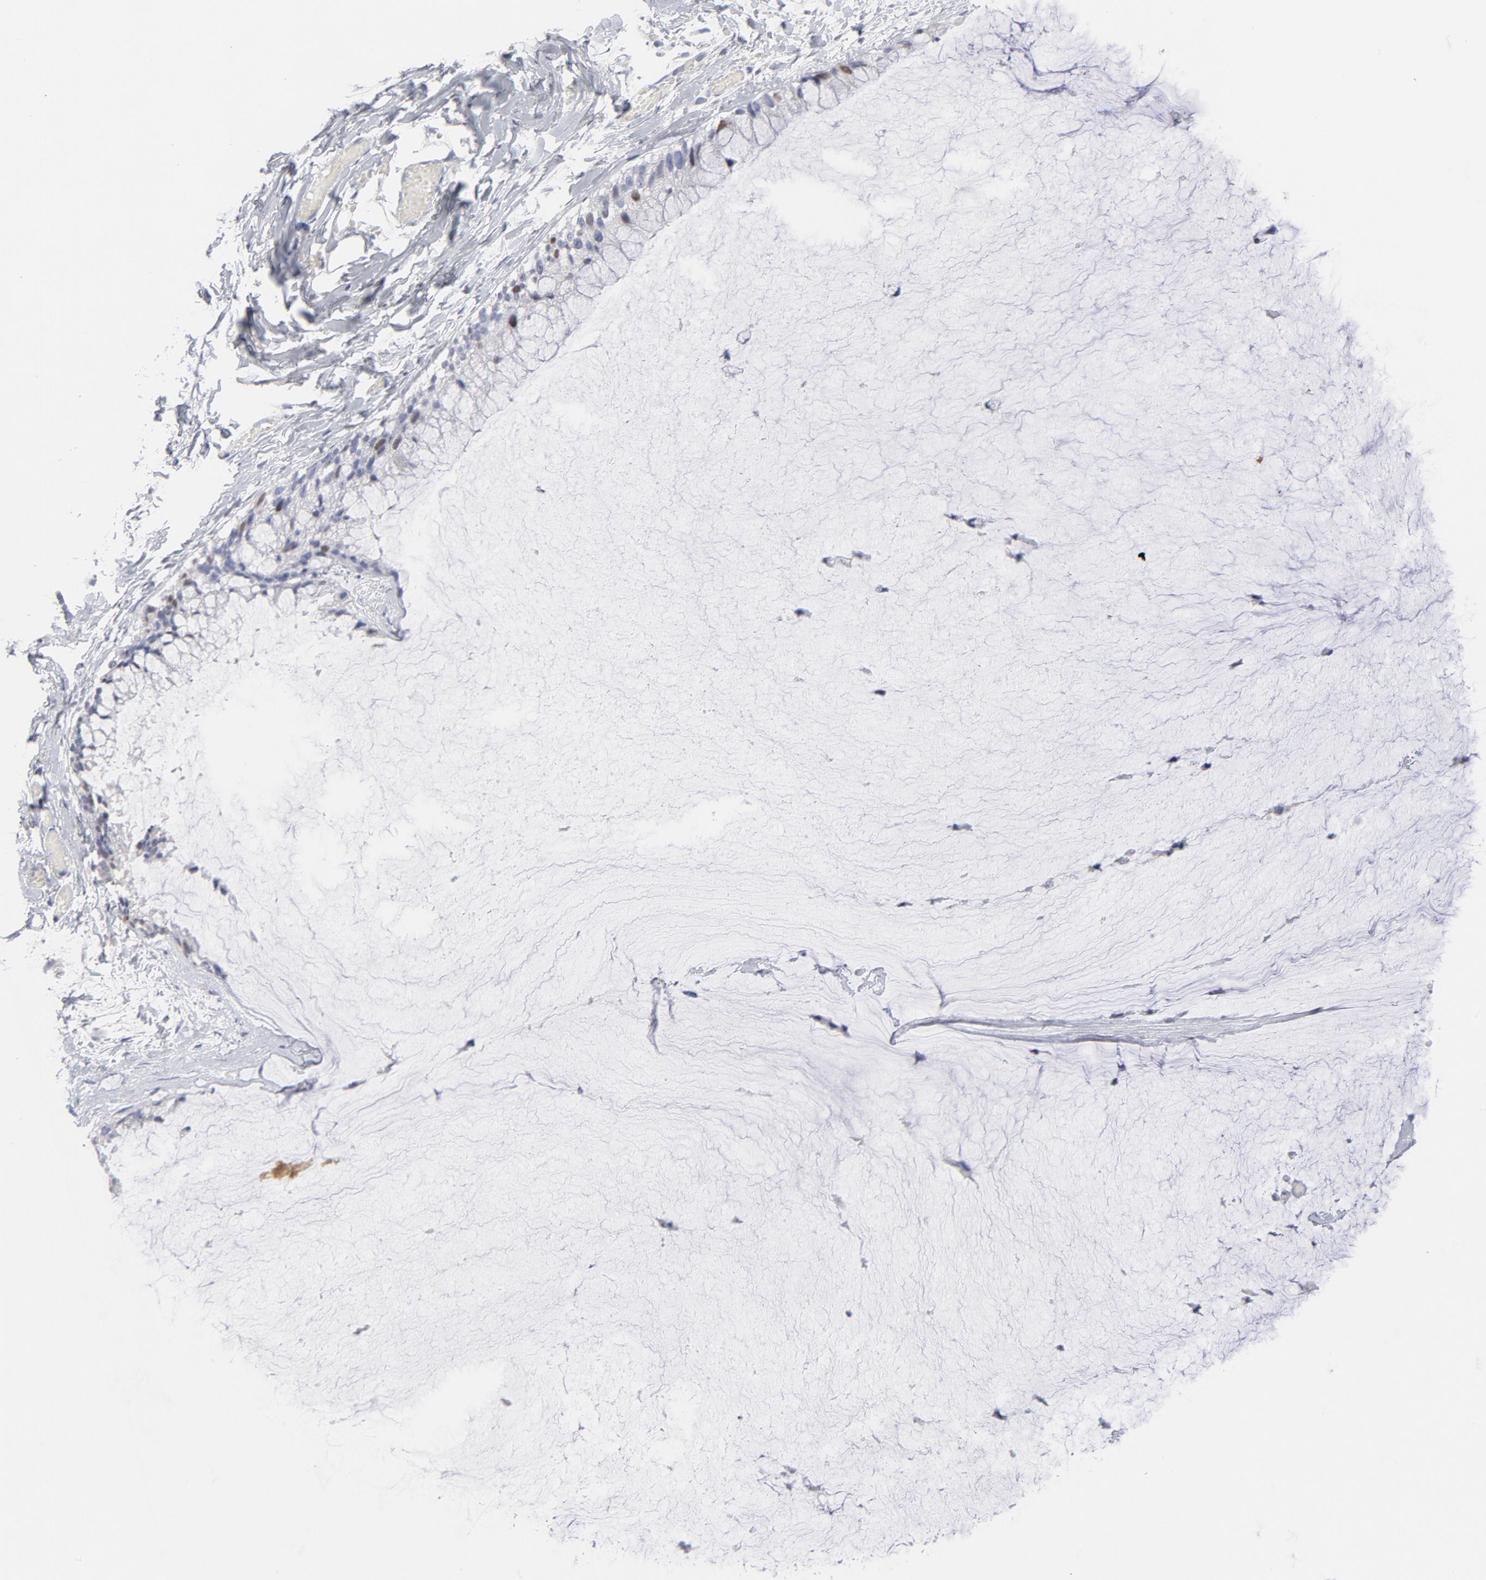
{"staining": {"intensity": "moderate", "quantity": "<25%", "location": "nuclear"}, "tissue": "ovarian cancer", "cell_type": "Tumor cells", "image_type": "cancer", "snomed": [{"axis": "morphology", "description": "Cystadenocarcinoma, mucinous, NOS"}, {"axis": "topography", "description": "Ovary"}], "caption": "The immunohistochemical stain highlights moderate nuclear expression in tumor cells of ovarian cancer tissue.", "gene": "MCM7", "patient": {"sex": "female", "age": 39}}